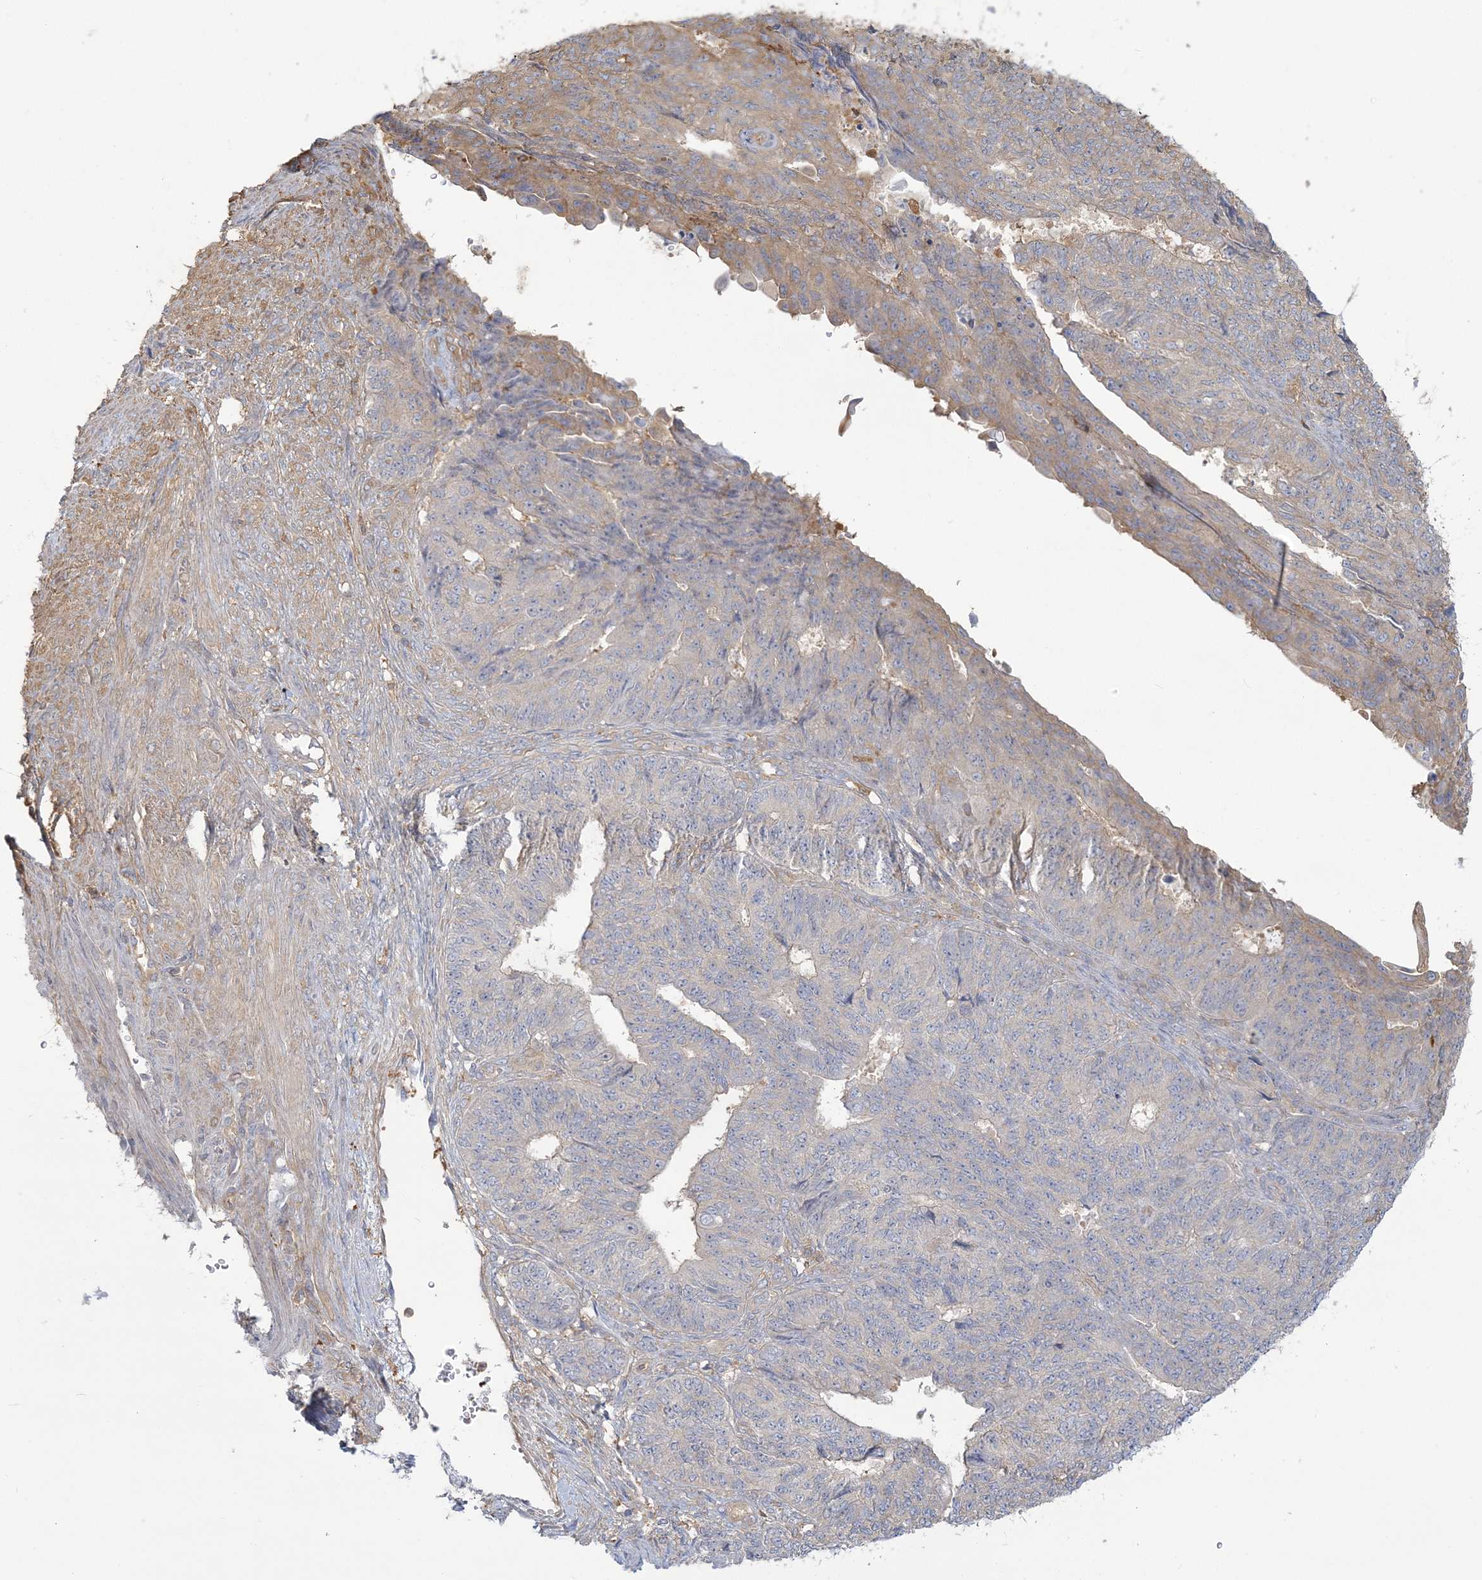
{"staining": {"intensity": "weak", "quantity": "<25%", "location": "cytoplasmic/membranous"}, "tissue": "endometrial cancer", "cell_type": "Tumor cells", "image_type": "cancer", "snomed": [{"axis": "morphology", "description": "Adenocarcinoma, NOS"}, {"axis": "topography", "description": "Endometrium"}], "caption": "Tumor cells show no significant protein expression in endometrial cancer (adenocarcinoma).", "gene": "ANKS1A", "patient": {"sex": "female", "age": 32}}